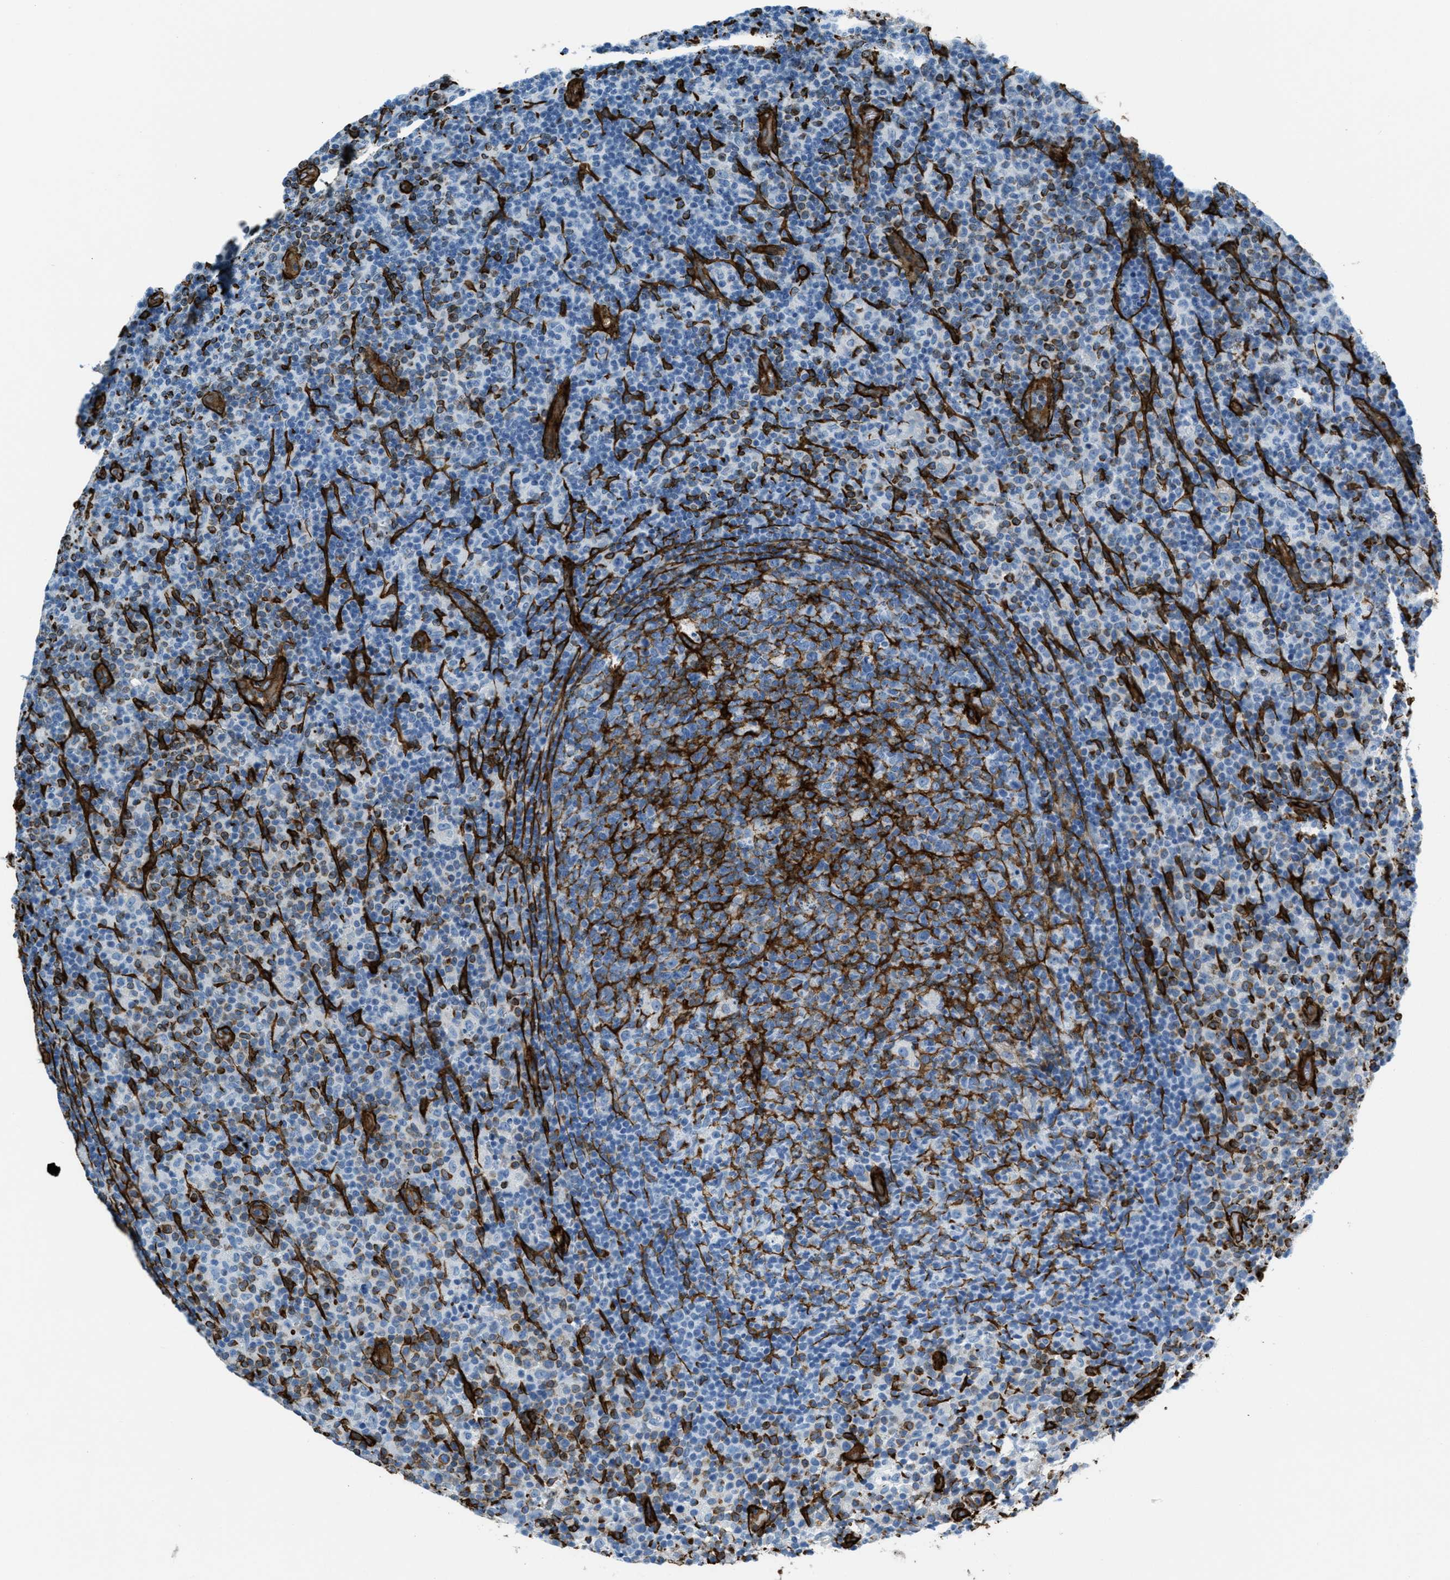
{"staining": {"intensity": "negative", "quantity": "none", "location": "none"}, "tissue": "lymph node", "cell_type": "Germinal center cells", "image_type": "normal", "snomed": [{"axis": "morphology", "description": "Normal tissue, NOS"}, {"axis": "morphology", "description": "Inflammation, NOS"}, {"axis": "topography", "description": "Lymph node"}], "caption": "Immunohistochemistry (IHC) of normal lymph node reveals no staining in germinal center cells. Brightfield microscopy of immunohistochemistry stained with DAB (brown) and hematoxylin (blue), captured at high magnification.", "gene": "CALD1", "patient": {"sex": "male", "age": 55}}